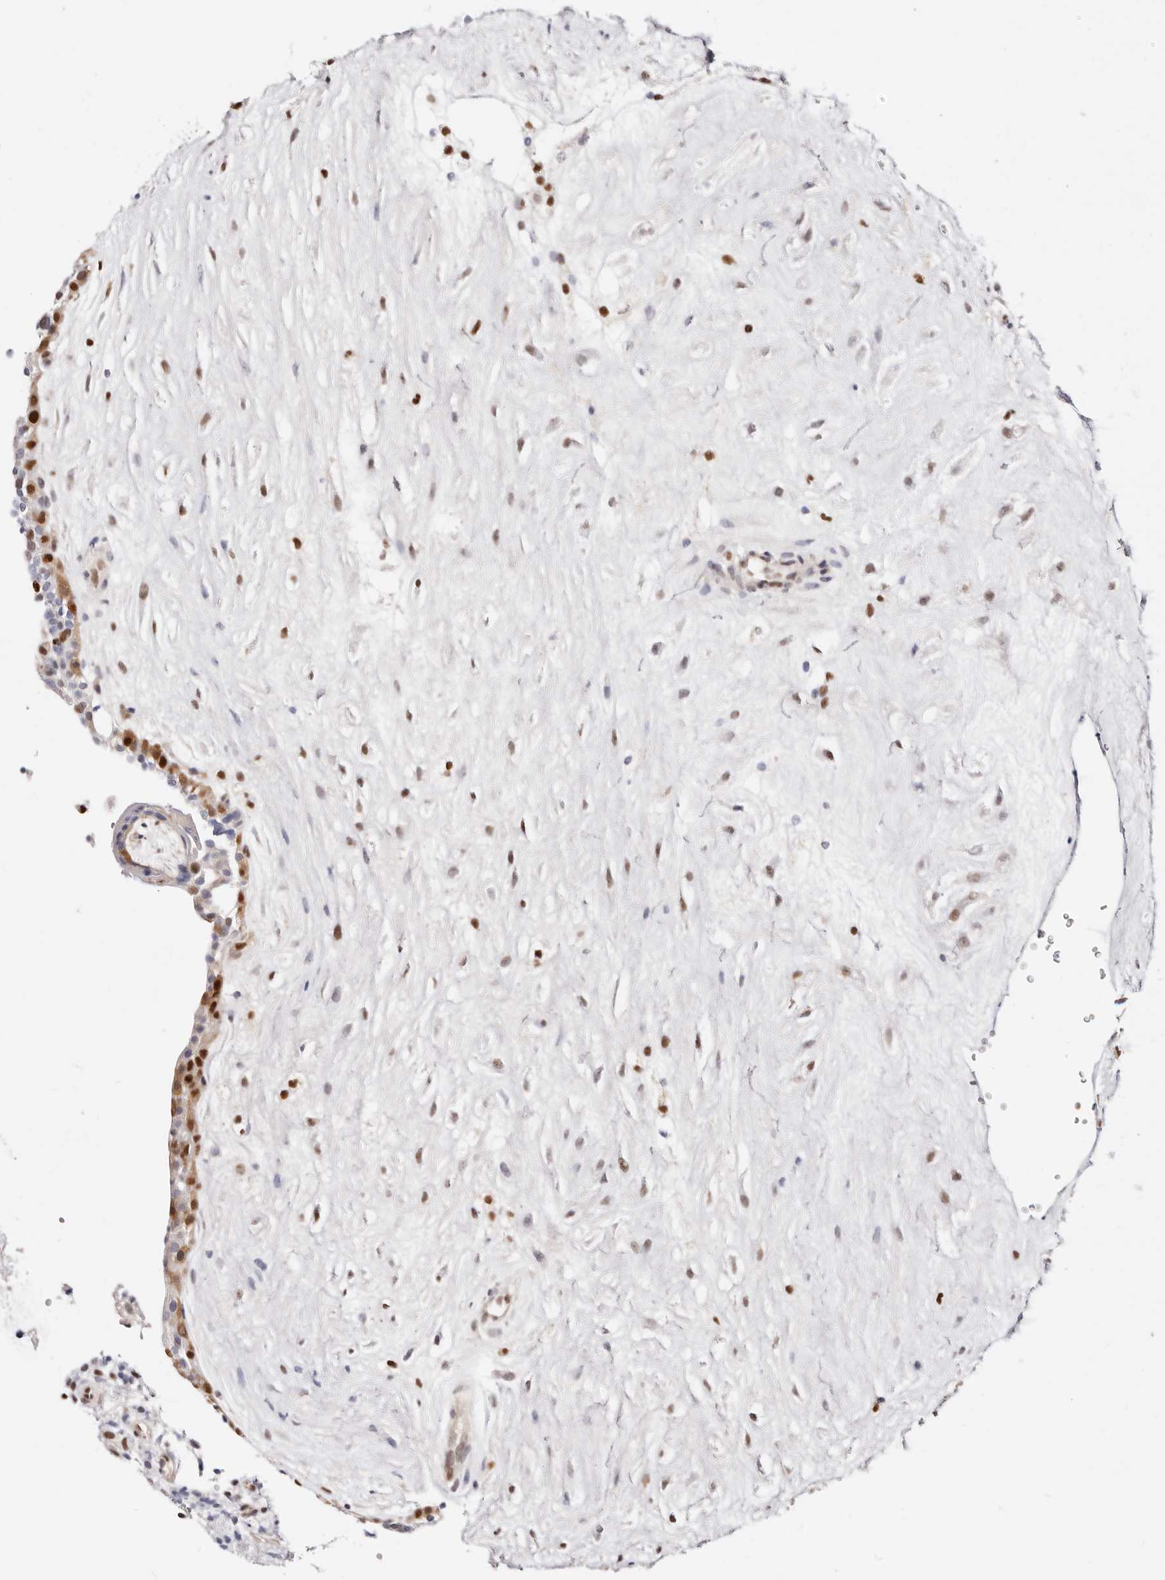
{"staining": {"intensity": "moderate", "quantity": ">75%", "location": "cytoplasmic/membranous,nuclear"}, "tissue": "placenta", "cell_type": "Trophoblastic cells", "image_type": "normal", "snomed": [{"axis": "morphology", "description": "Normal tissue, NOS"}, {"axis": "topography", "description": "Placenta"}], "caption": "Immunohistochemistry of normal human placenta reveals medium levels of moderate cytoplasmic/membranous,nuclear staining in about >75% of trophoblastic cells.", "gene": "TKT", "patient": {"sex": "female", "age": 18}}